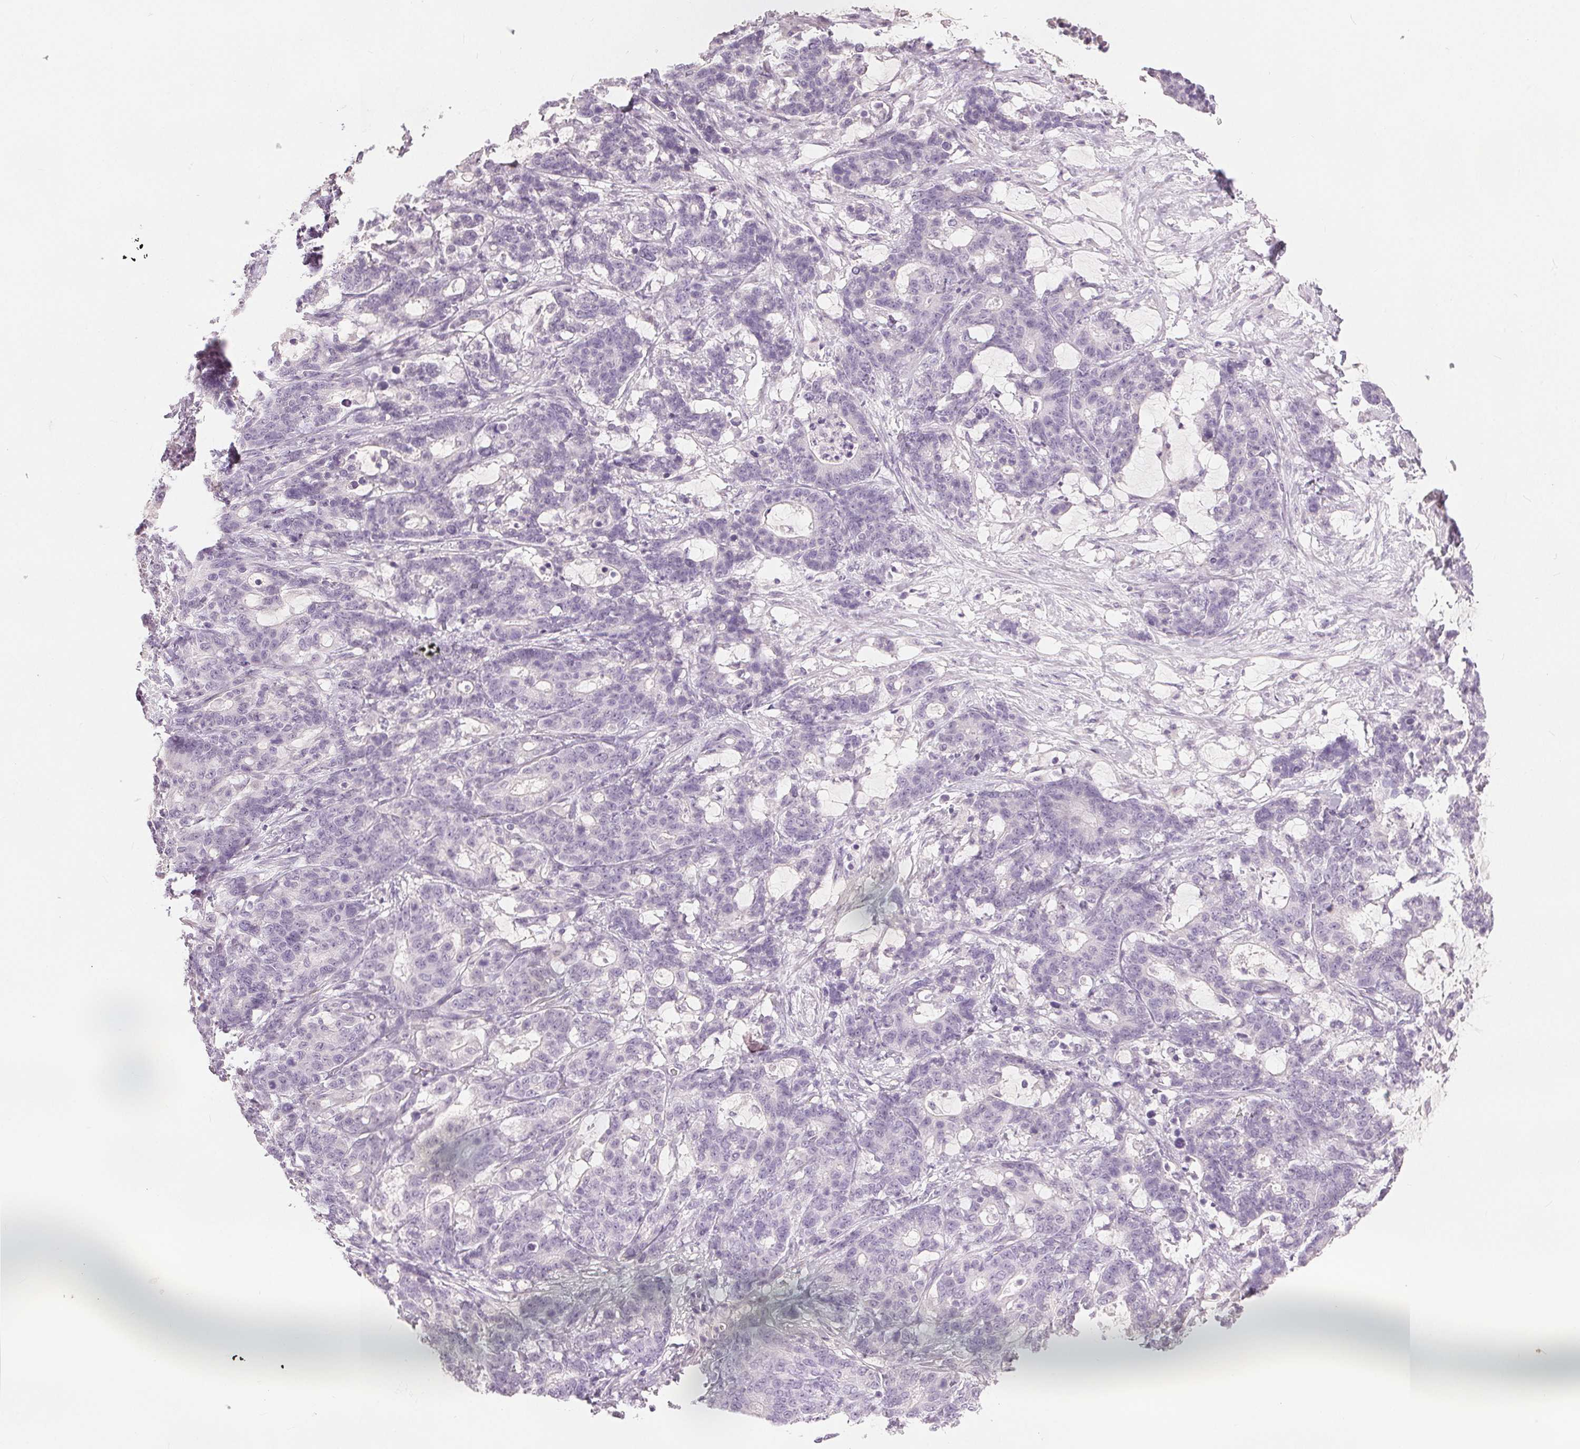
{"staining": {"intensity": "negative", "quantity": "none", "location": "none"}, "tissue": "stomach cancer", "cell_type": "Tumor cells", "image_type": "cancer", "snomed": [{"axis": "morphology", "description": "Normal tissue, NOS"}, {"axis": "morphology", "description": "Adenocarcinoma, NOS"}, {"axis": "topography", "description": "Stomach"}], "caption": "A micrograph of stomach adenocarcinoma stained for a protein shows no brown staining in tumor cells. (Stains: DAB immunohistochemistry (IHC) with hematoxylin counter stain, Microscopy: brightfield microscopy at high magnification).", "gene": "SLC27A5", "patient": {"sex": "female", "age": 64}}